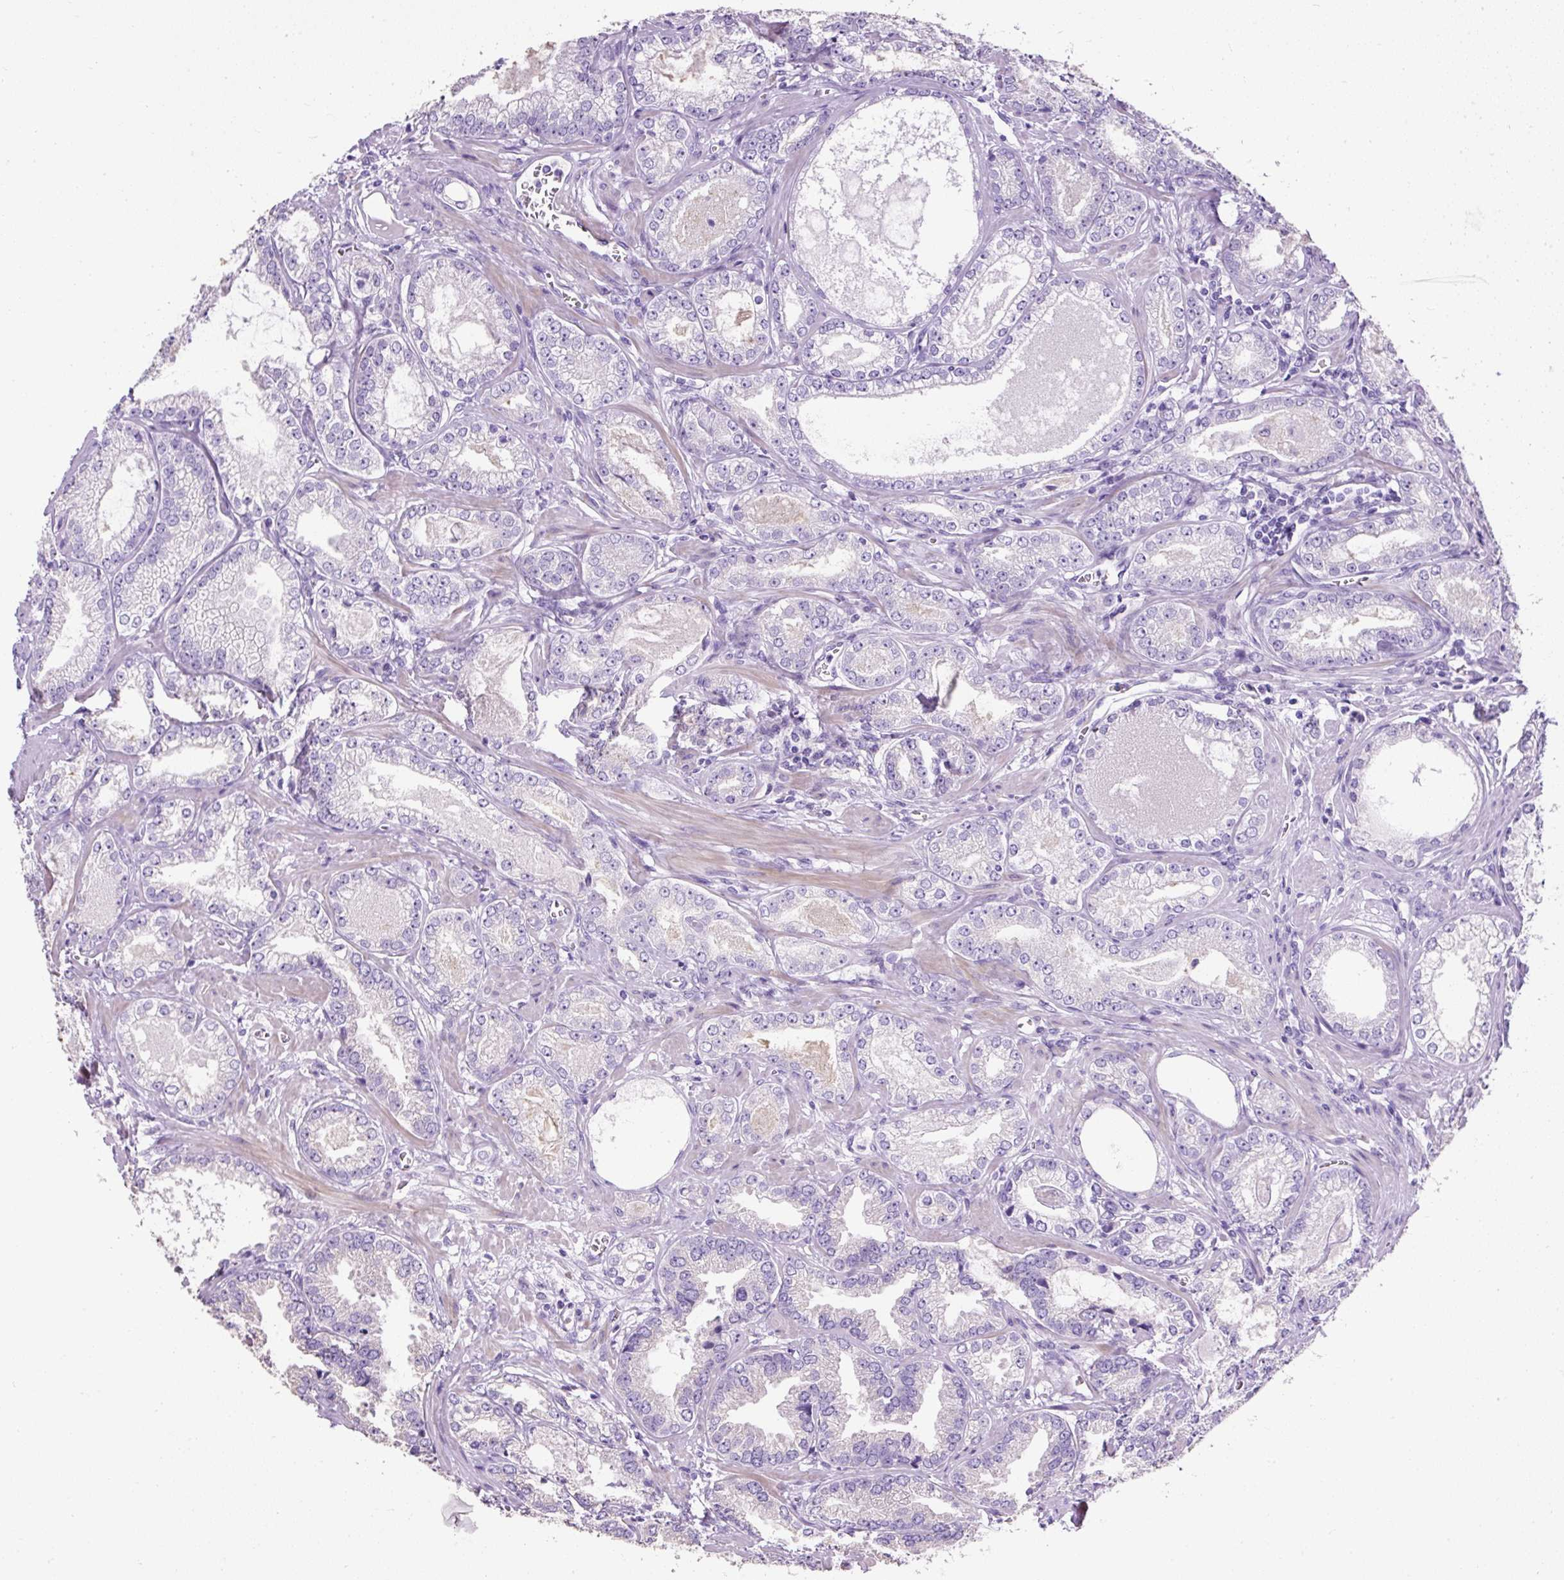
{"staining": {"intensity": "negative", "quantity": "none", "location": "none"}, "tissue": "prostate cancer", "cell_type": "Tumor cells", "image_type": "cancer", "snomed": [{"axis": "morphology", "description": "Adenocarcinoma, Medium grade"}, {"axis": "topography", "description": "Prostate"}], "caption": "DAB (3,3'-diaminobenzidine) immunohistochemical staining of human prostate adenocarcinoma (medium-grade) displays no significant expression in tumor cells.", "gene": "C2CD4C", "patient": {"sex": "male", "age": 57}}